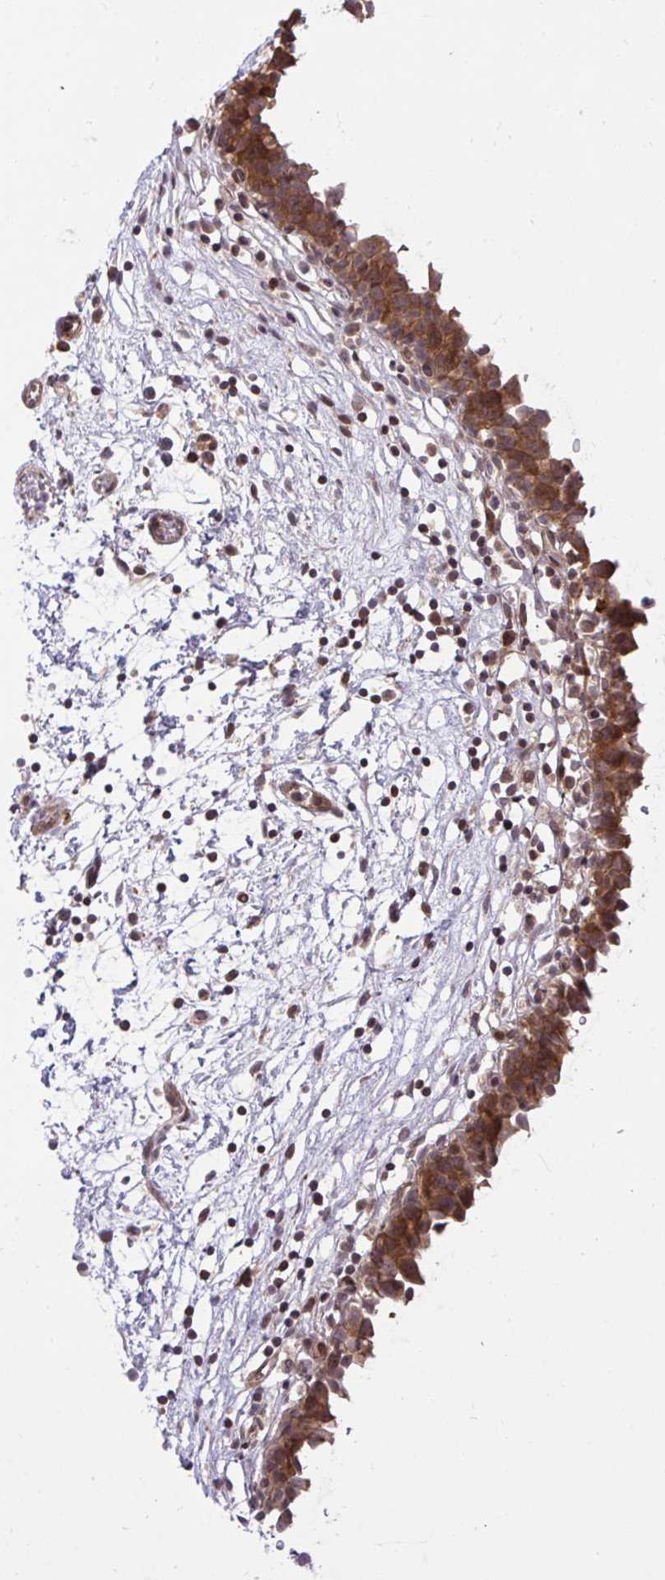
{"staining": {"intensity": "strong", "quantity": ">75%", "location": "cytoplasmic/membranous,nuclear"}, "tissue": "urinary bladder", "cell_type": "Urothelial cells", "image_type": "normal", "snomed": [{"axis": "morphology", "description": "Normal tissue, NOS"}, {"axis": "topography", "description": "Urinary bladder"}], "caption": "Urinary bladder stained with a protein marker displays strong staining in urothelial cells.", "gene": "ERI1", "patient": {"sex": "male", "age": 37}}